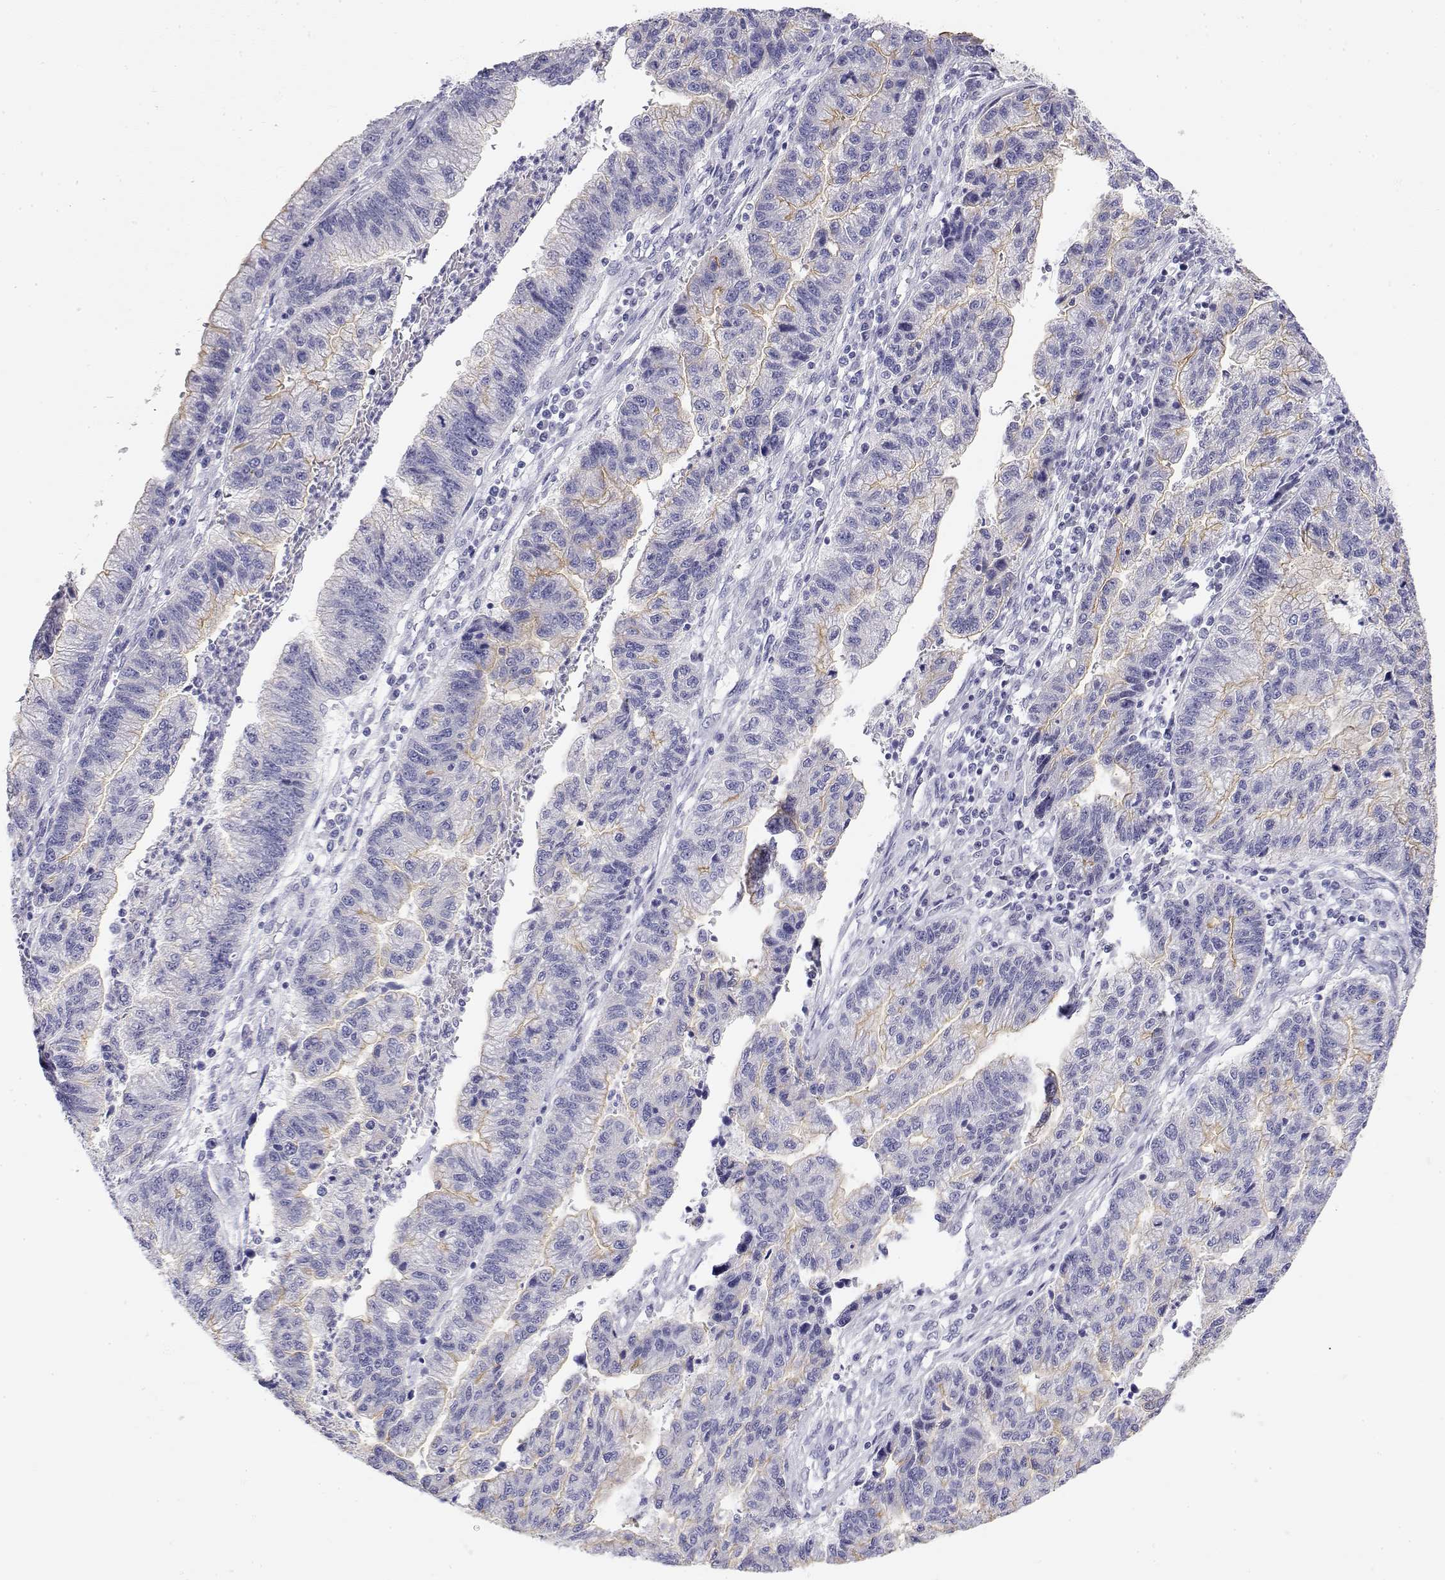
{"staining": {"intensity": "negative", "quantity": "none", "location": "none"}, "tissue": "stomach cancer", "cell_type": "Tumor cells", "image_type": "cancer", "snomed": [{"axis": "morphology", "description": "Adenocarcinoma, NOS"}, {"axis": "topography", "description": "Stomach"}], "caption": "This is an immunohistochemistry histopathology image of human stomach adenocarcinoma. There is no staining in tumor cells.", "gene": "MISP", "patient": {"sex": "male", "age": 83}}